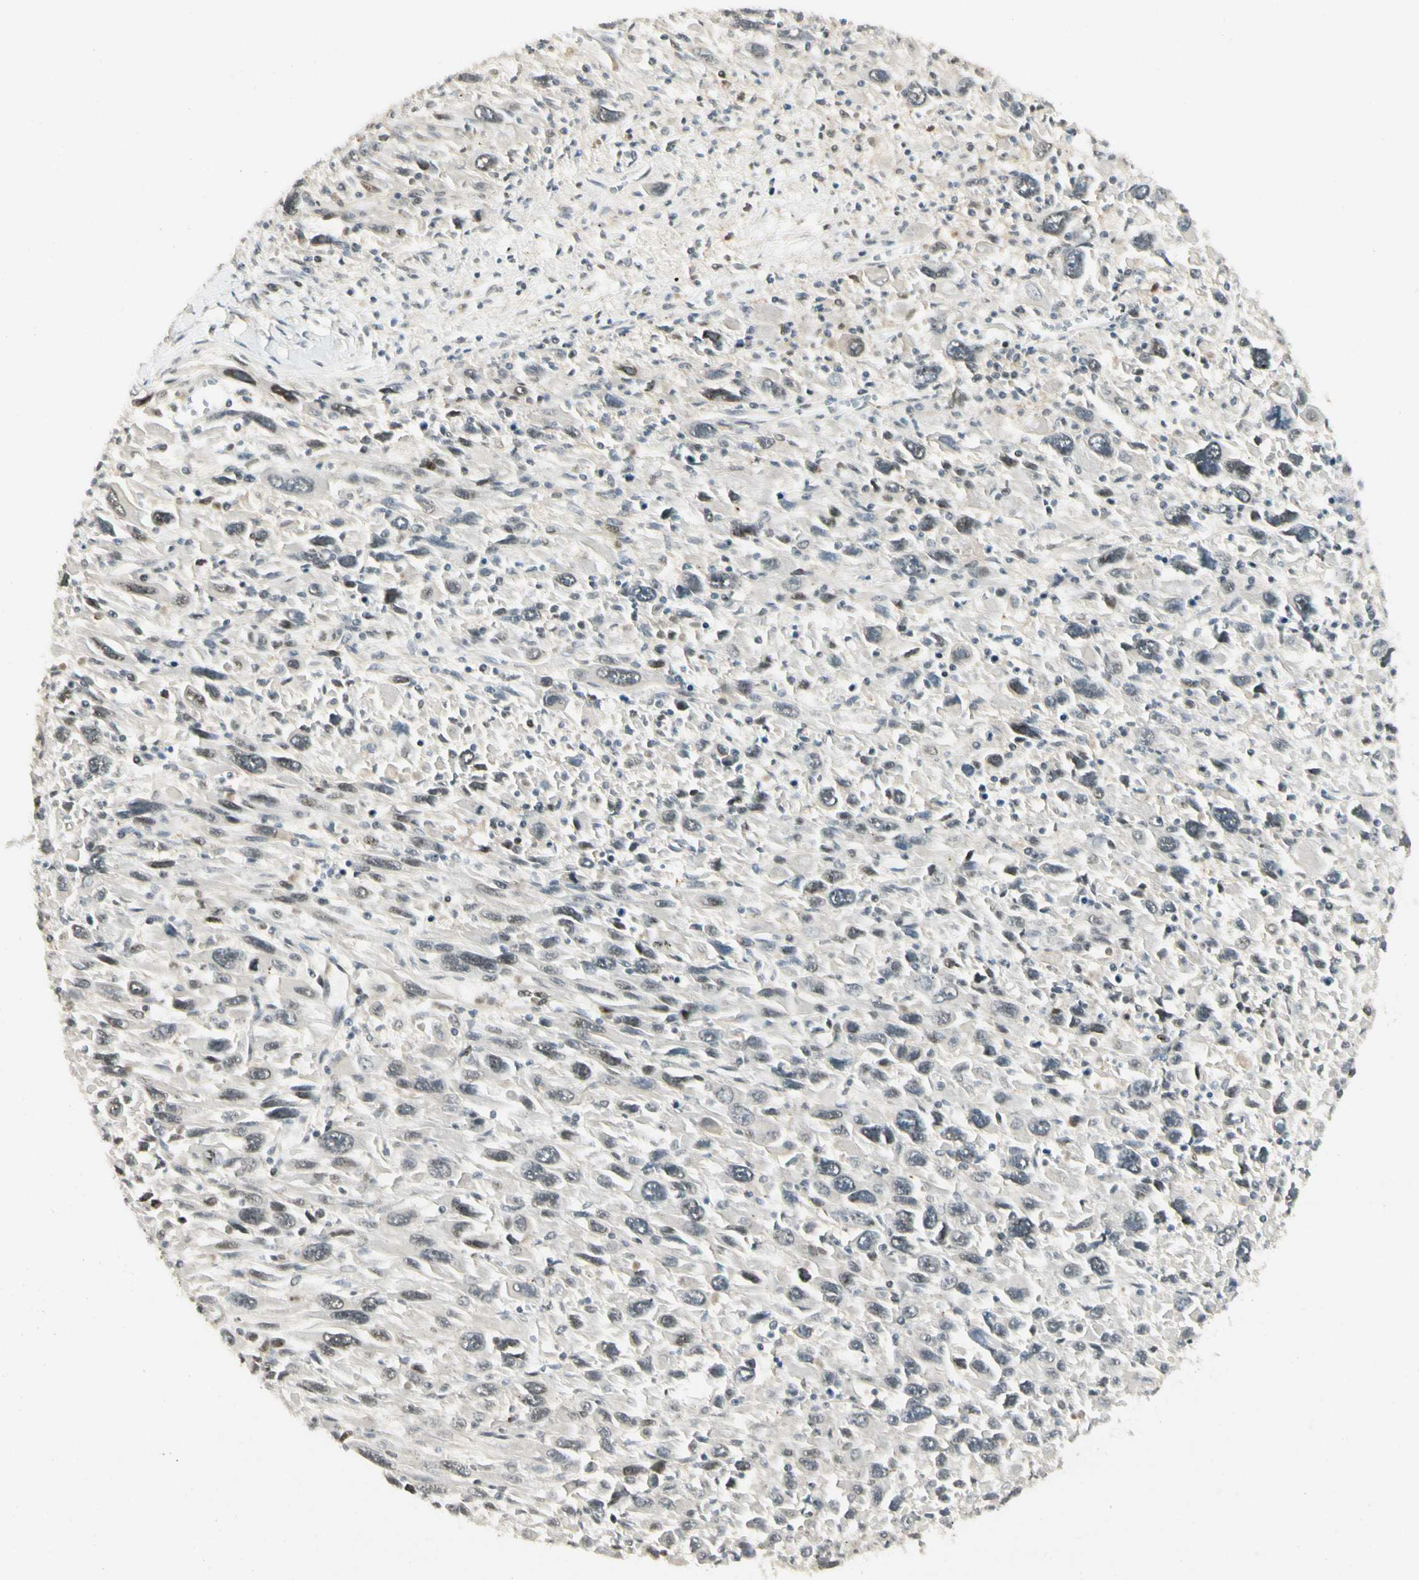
{"staining": {"intensity": "negative", "quantity": "none", "location": "none"}, "tissue": "melanoma", "cell_type": "Tumor cells", "image_type": "cancer", "snomed": [{"axis": "morphology", "description": "Malignant melanoma, Metastatic site"}, {"axis": "topography", "description": "Skin"}], "caption": "The micrograph exhibits no significant expression in tumor cells of malignant melanoma (metastatic site). (Stains: DAB IHC with hematoxylin counter stain, Microscopy: brightfield microscopy at high magnification).", "gene": "FNDC3B", "patient": {"sex": "female", "age": 56}}